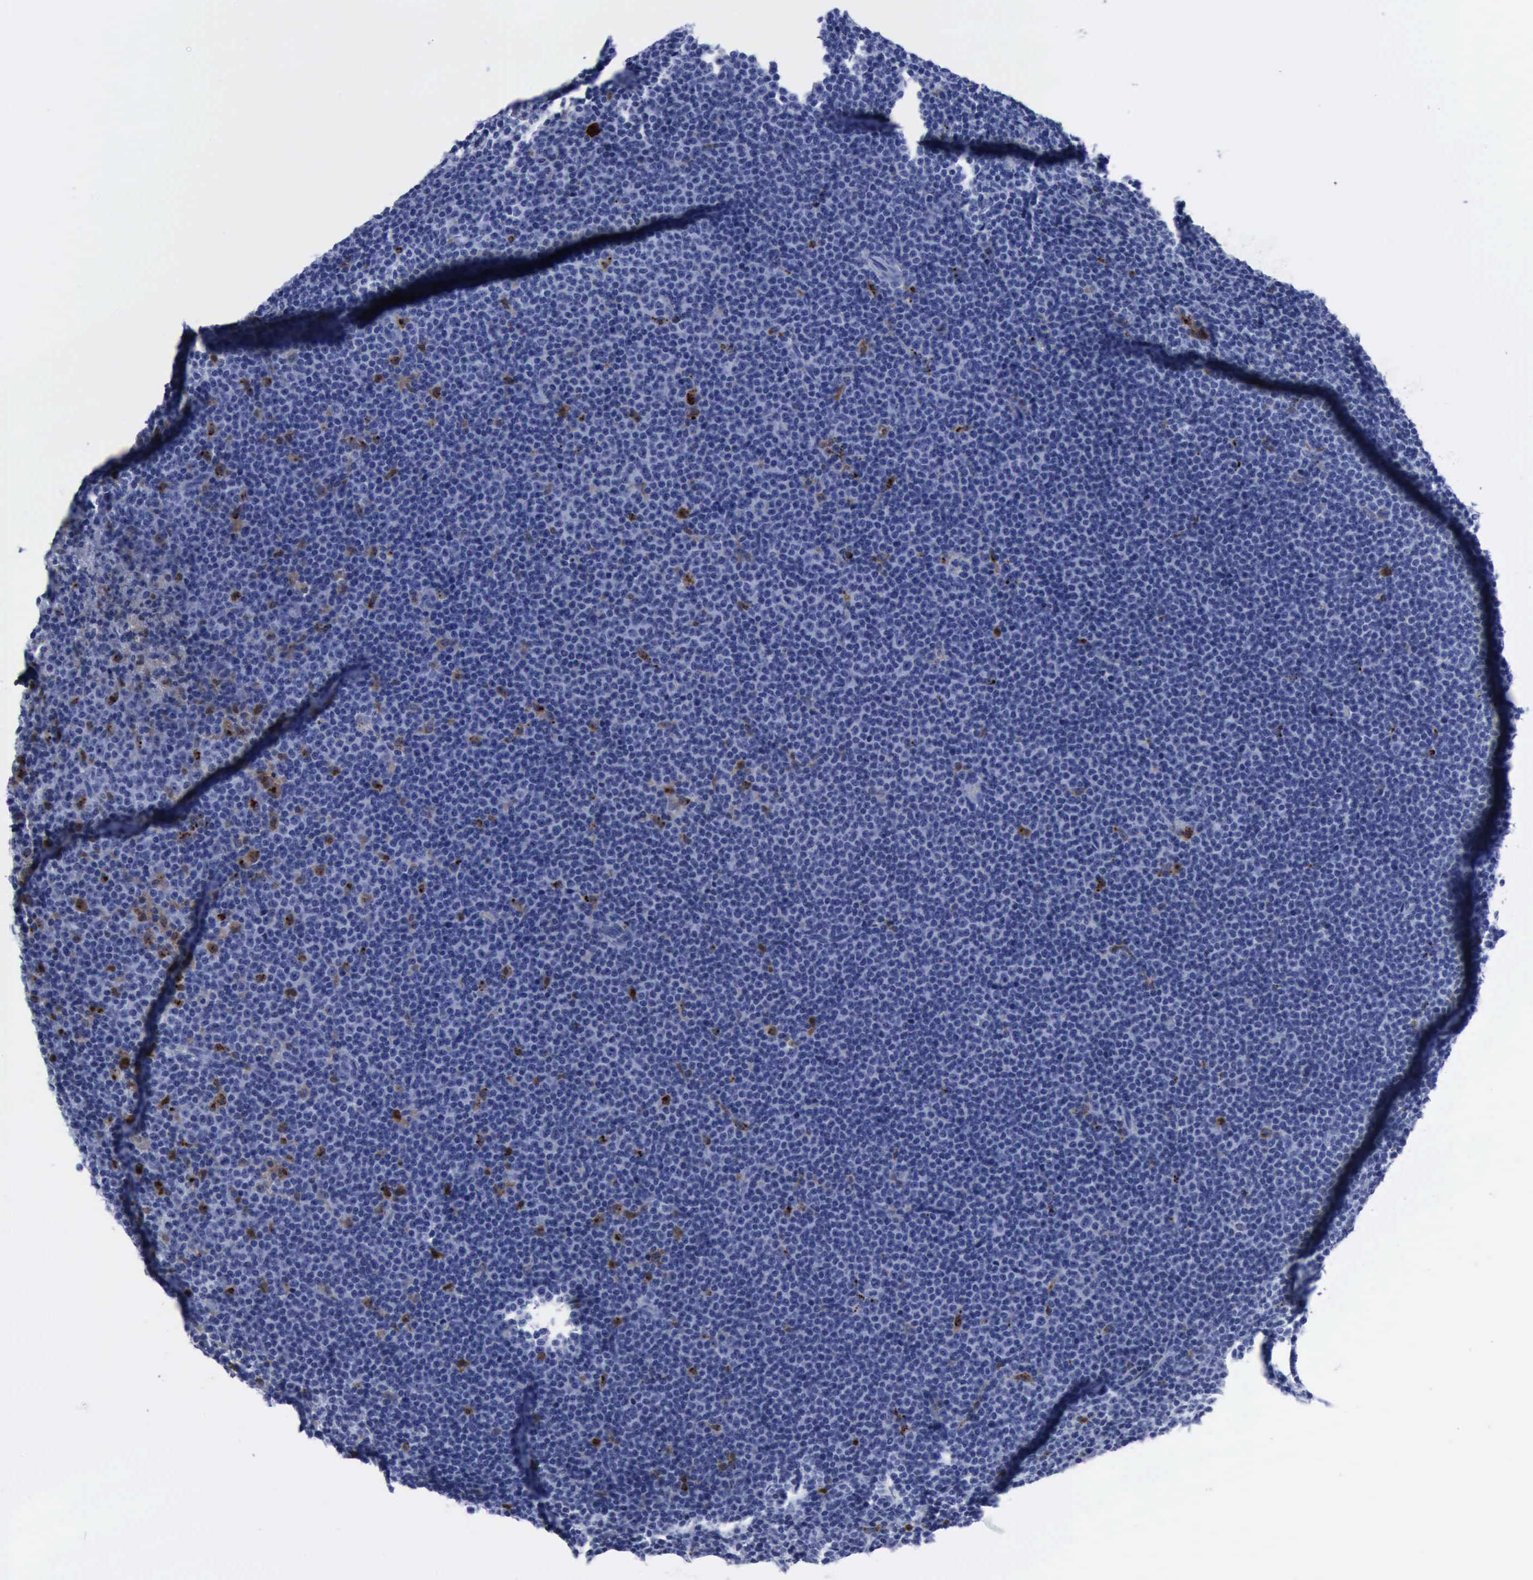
{"staining": {"intensity": "negative", "quantity": "none", "location": "none"}, "tissue": "lymphoma", "cell_type": "Tumor cells", "image_type": "cancer", "snomed": [{"axis": "morphology", "description": "Malignant lymphoma, non-Hodgkin's type, Low grade"}, {"axis": "topography", "description": "Lymph node"}], "caption": "DAB immunohistochemical staining of lymphoma exhibits no significant staining in tumor cells.", "gene": "CSTA", "patient": {"sex": "female", "age": 69}}